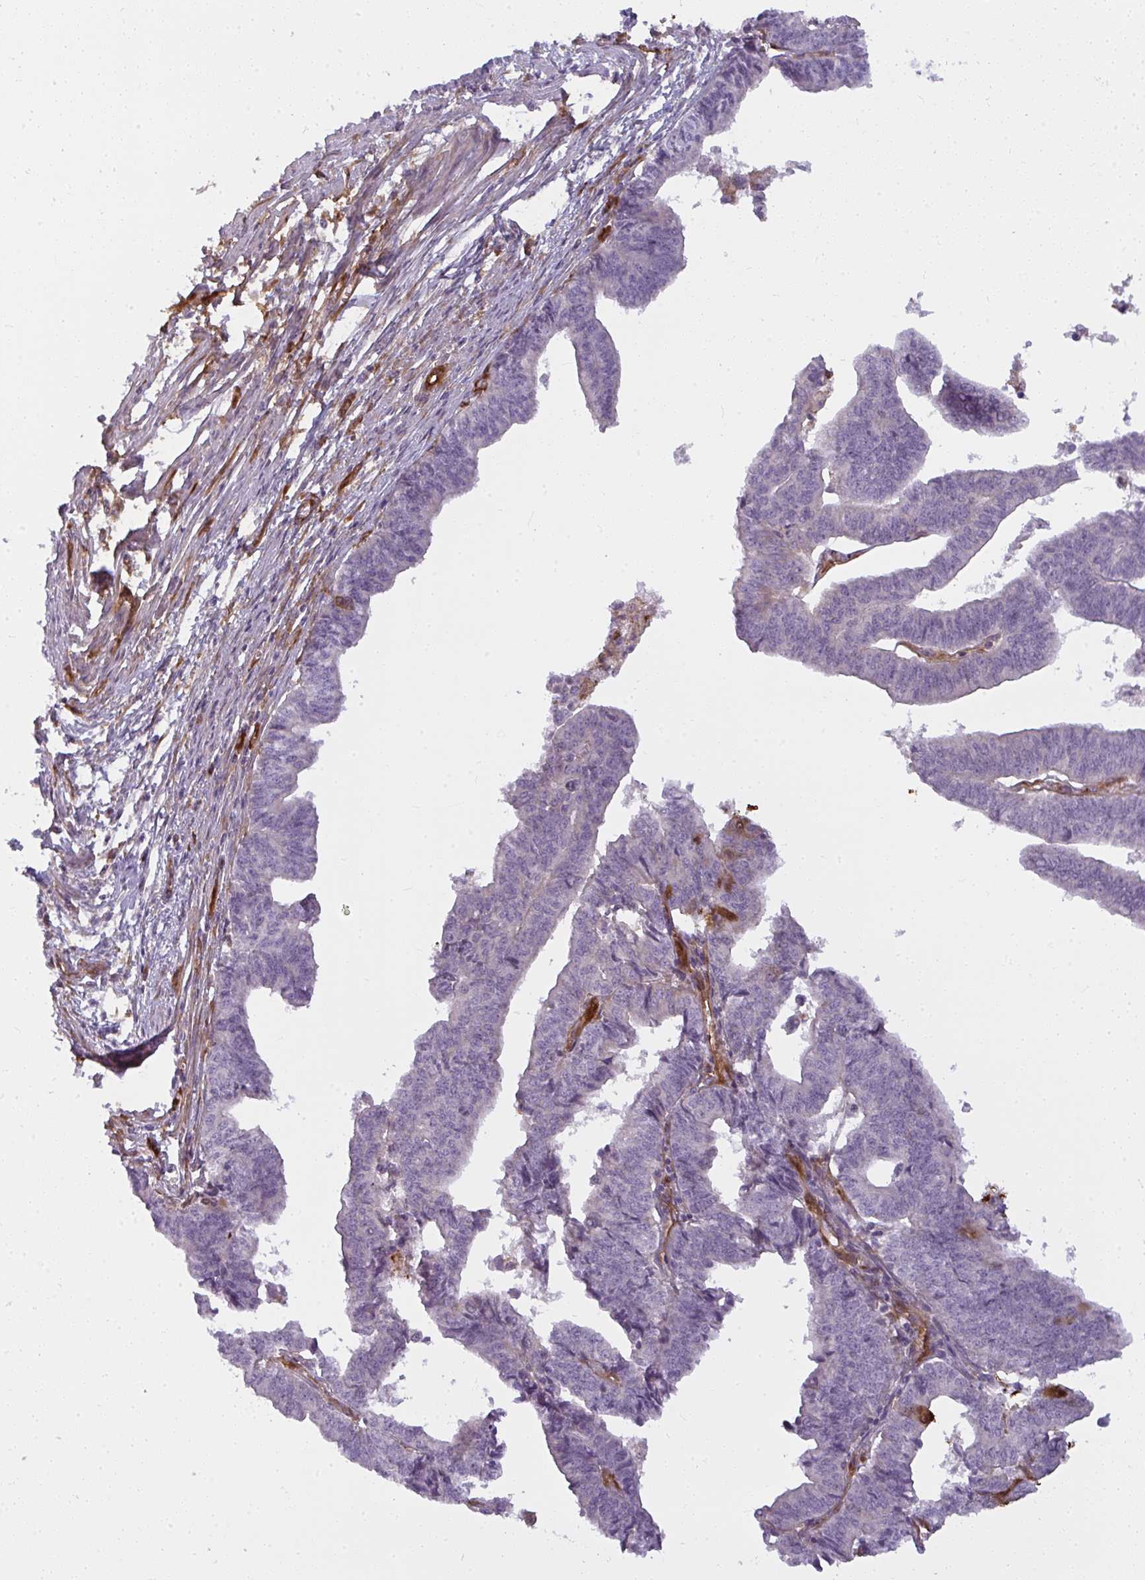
{"staining": {"intensity": "negative", "quantity": "none", "location": "none"}, "tissue": "endometrial cancer", "cell_type": "Tumor cells", "image_type": "cancer", "snomed": [{"axis": "morphology", "description": "Adenocarcinoma, NOS"}, {"axis": "topography", "description": "Endometrium"}], "caption": "The histopathology image demonstrates no significant positivity in tumor cells of endometrial adenocarcinoma.", "gene": "IFIT3", "patient": {"sex": "female", "age": 65}}